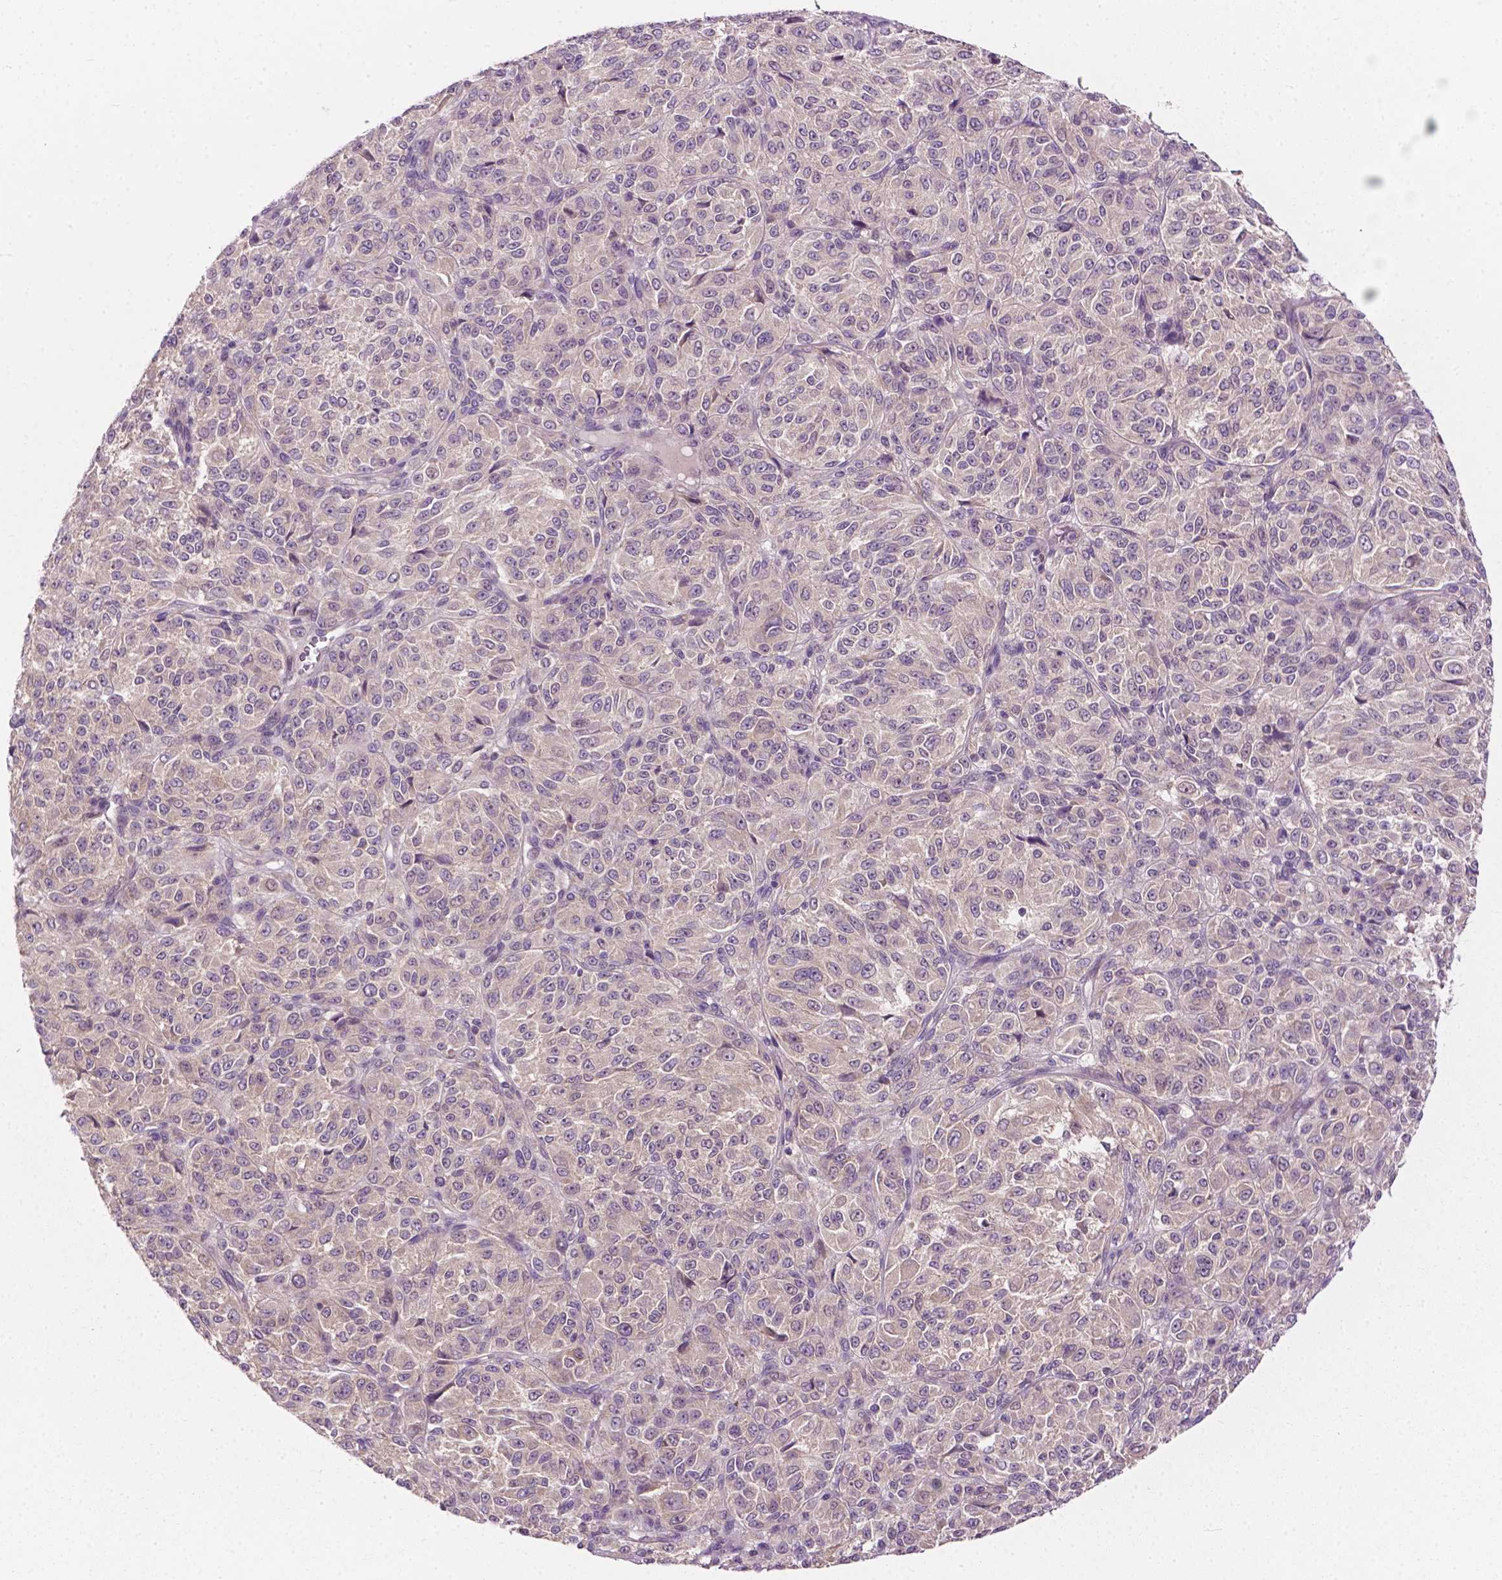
{"staining": {"intensity": "negative", "quantity": "none", "location": "none"}, "tissue": "melanoma", "cell_type": "Tumor cells", "image_type": "cancer", "snomed": [{"axis": "morphology", "description": "Malignant melanoma, Metastatic site"}, {"axis": "topography", "description": "Brain"}], "caption": "Photomicrograph shows no significant protein staining in tumor cells of melanoma.", "gene": "MZT1", "patient": {"sex": "female", "age": 56}}